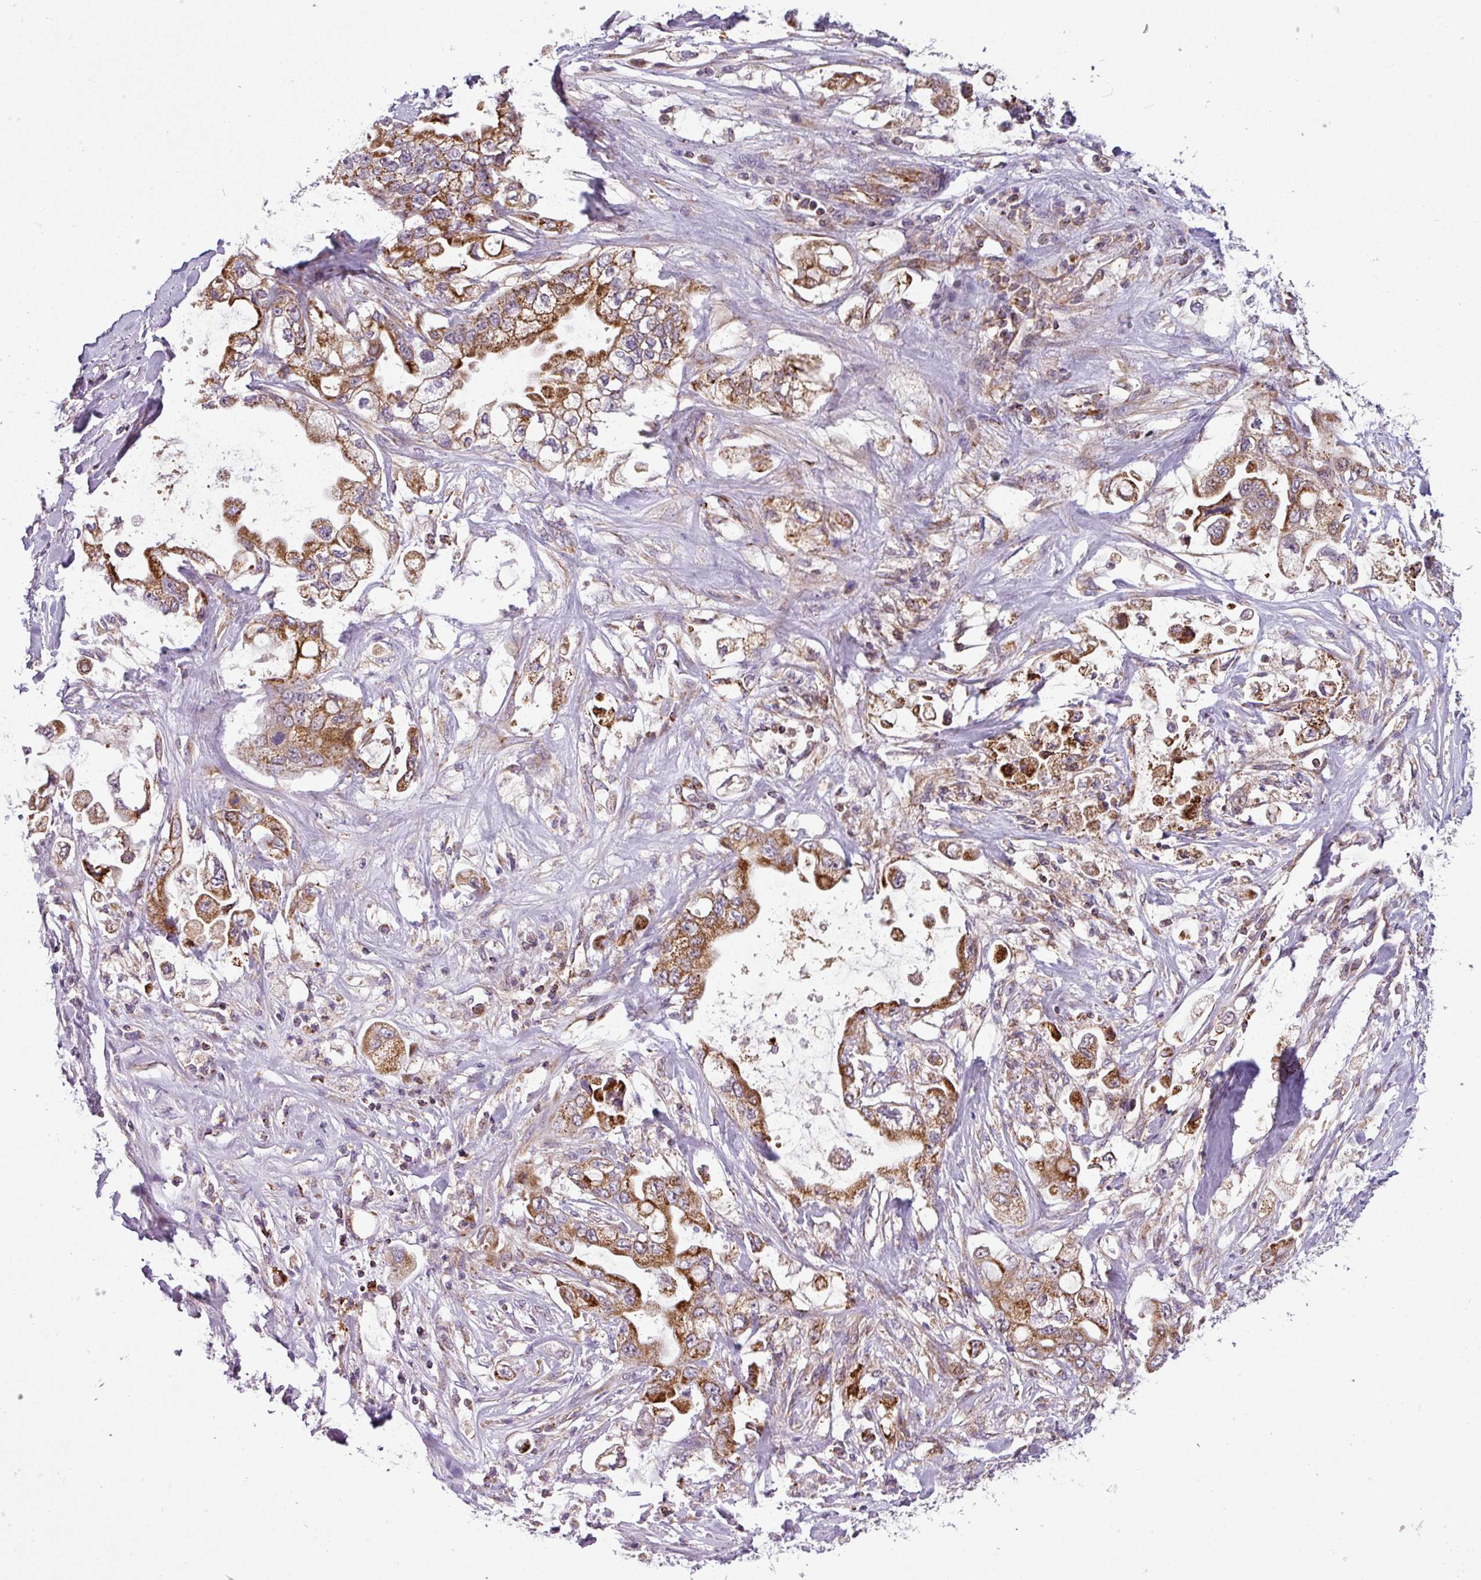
{"staining": {"intensity": "moderate", "quantity": ">75%", "location": "cytoplasmic/membranous"}, "tissue": "stomach cancer", "cell_type": "Tumor cells", "image_type": "cancer", "snomed": [{"axis": "morphology", "description": "Adenocarcinoma, NOS"}, {"axis": "topography", "description": "Stomach"}], "caption": "Brown immunohistochemical staining in stomach cancer (adenocarcinoma) shows moderate cytoplasmic/membranous expression in approximately >75% of tumor cells. (DAB IHC with brightfield microscopy, high magnification).", "gene": "PRELID3B", "patient": {"sex": "male", "age": 62}}